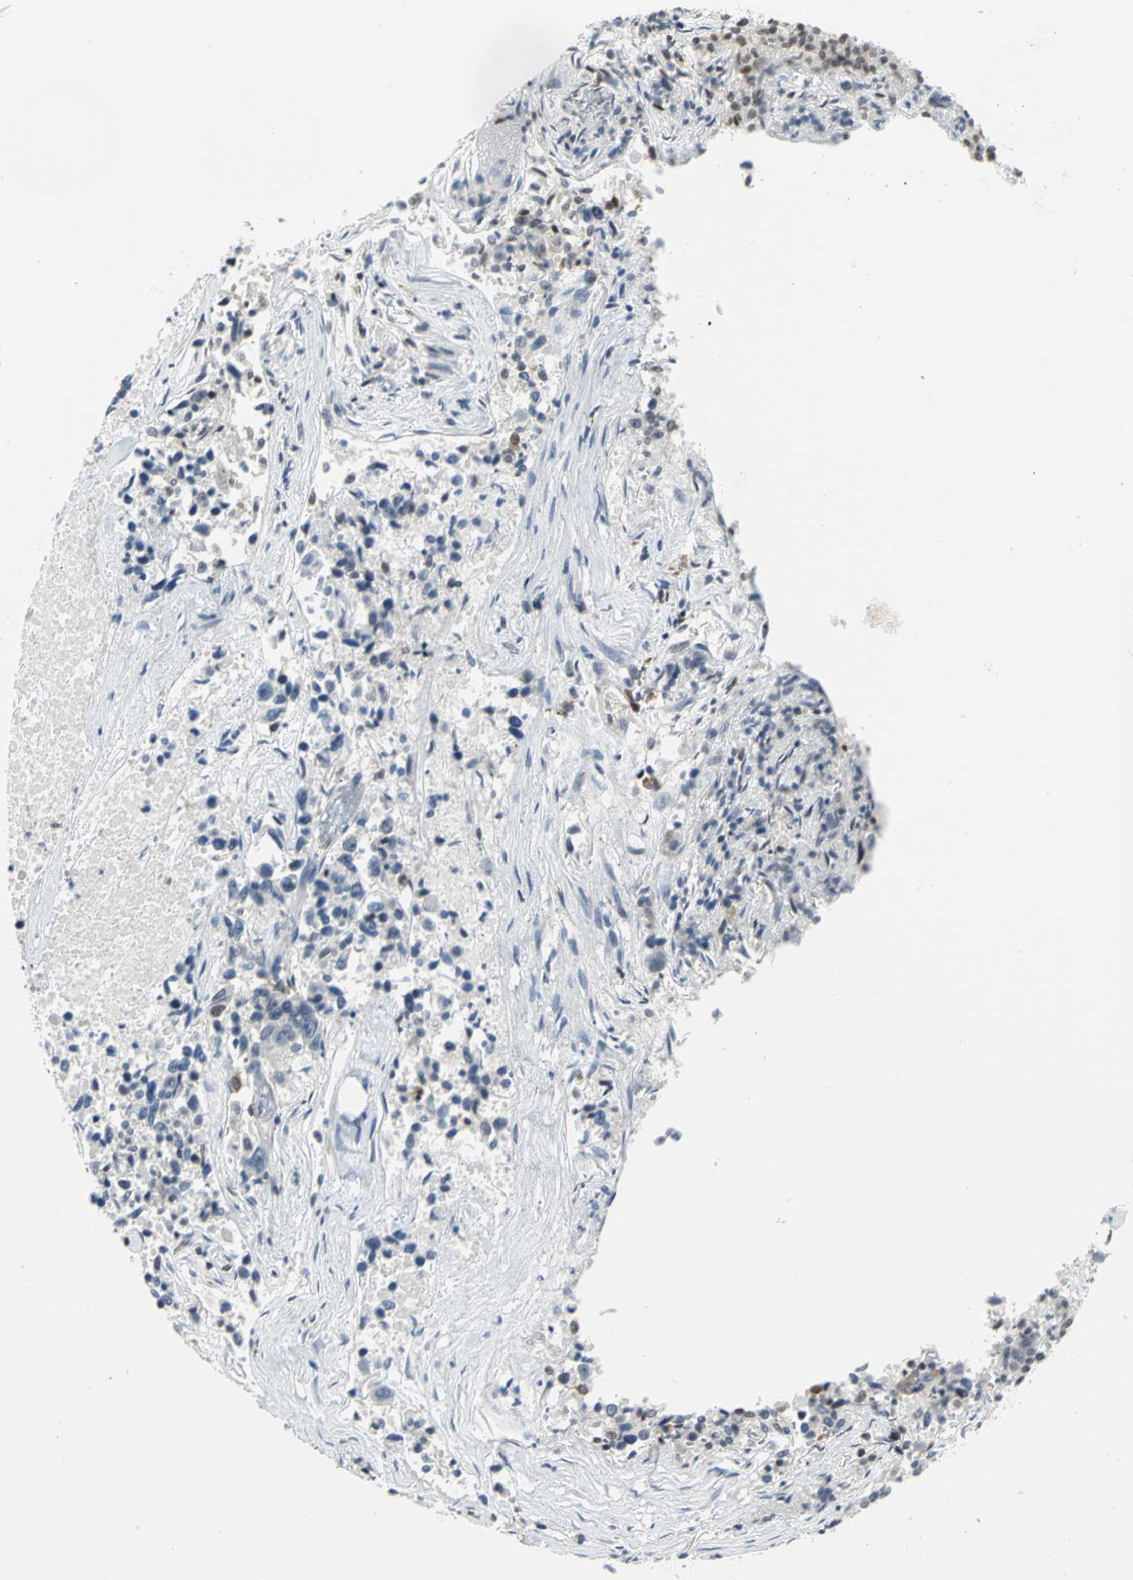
{"staining": {"intensity": "strong", "quantity": ">75%", "location": "nuclear"}, "tissue": "lung cancer", "cell_type": "Tumor cells", "image_type": "cancer", "snomed": [{"axis": "morphology", "description": "Adenocarcinoma, NOS"}, {"axis": "topography", "description": "Lung"}], "caption": "Tumor cells show strong nuclear staining in about >75% of cells in lung cancer.", "gene": "HNRNPD", "patient": {"sex": "male", "age": 84}}